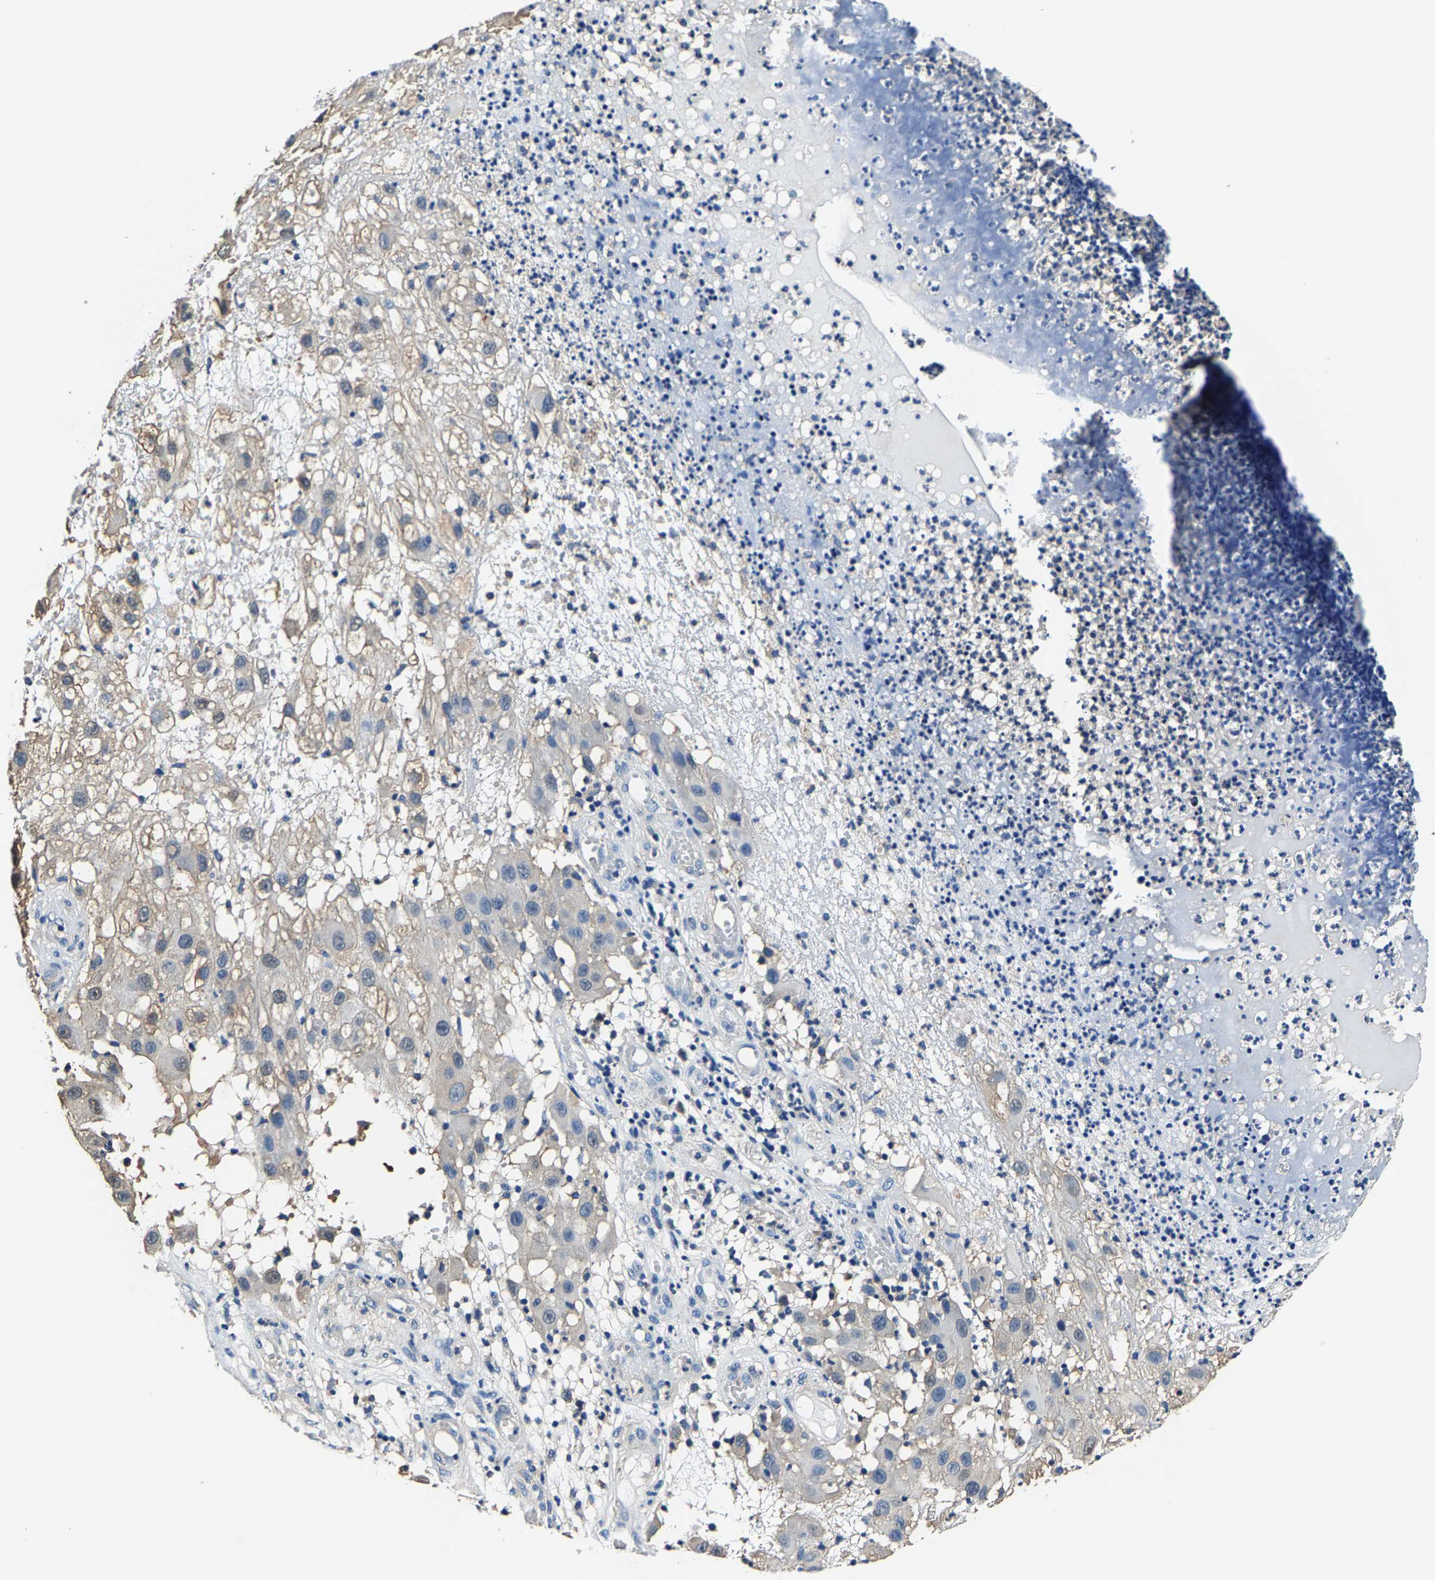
{"staining": {"intensity": "weak", "quantity": "<25%", "location": "cytoplasmic/membranous"}, "tissue": "melanoma", "cell_type": "Tumor cells", "image_type": "cancer", "snomed": [{"axis": "morphology", "description": "Malignant melanoma, NOS"}, {"axis": "topography", "description": "Skin"}], "caption": "An IHC photomicrograph of melanoma is shown. There is no staining in tumor cells of melanoma.", "gene": "ALDOB", "patient": {"sex": "female", "age": 81}}